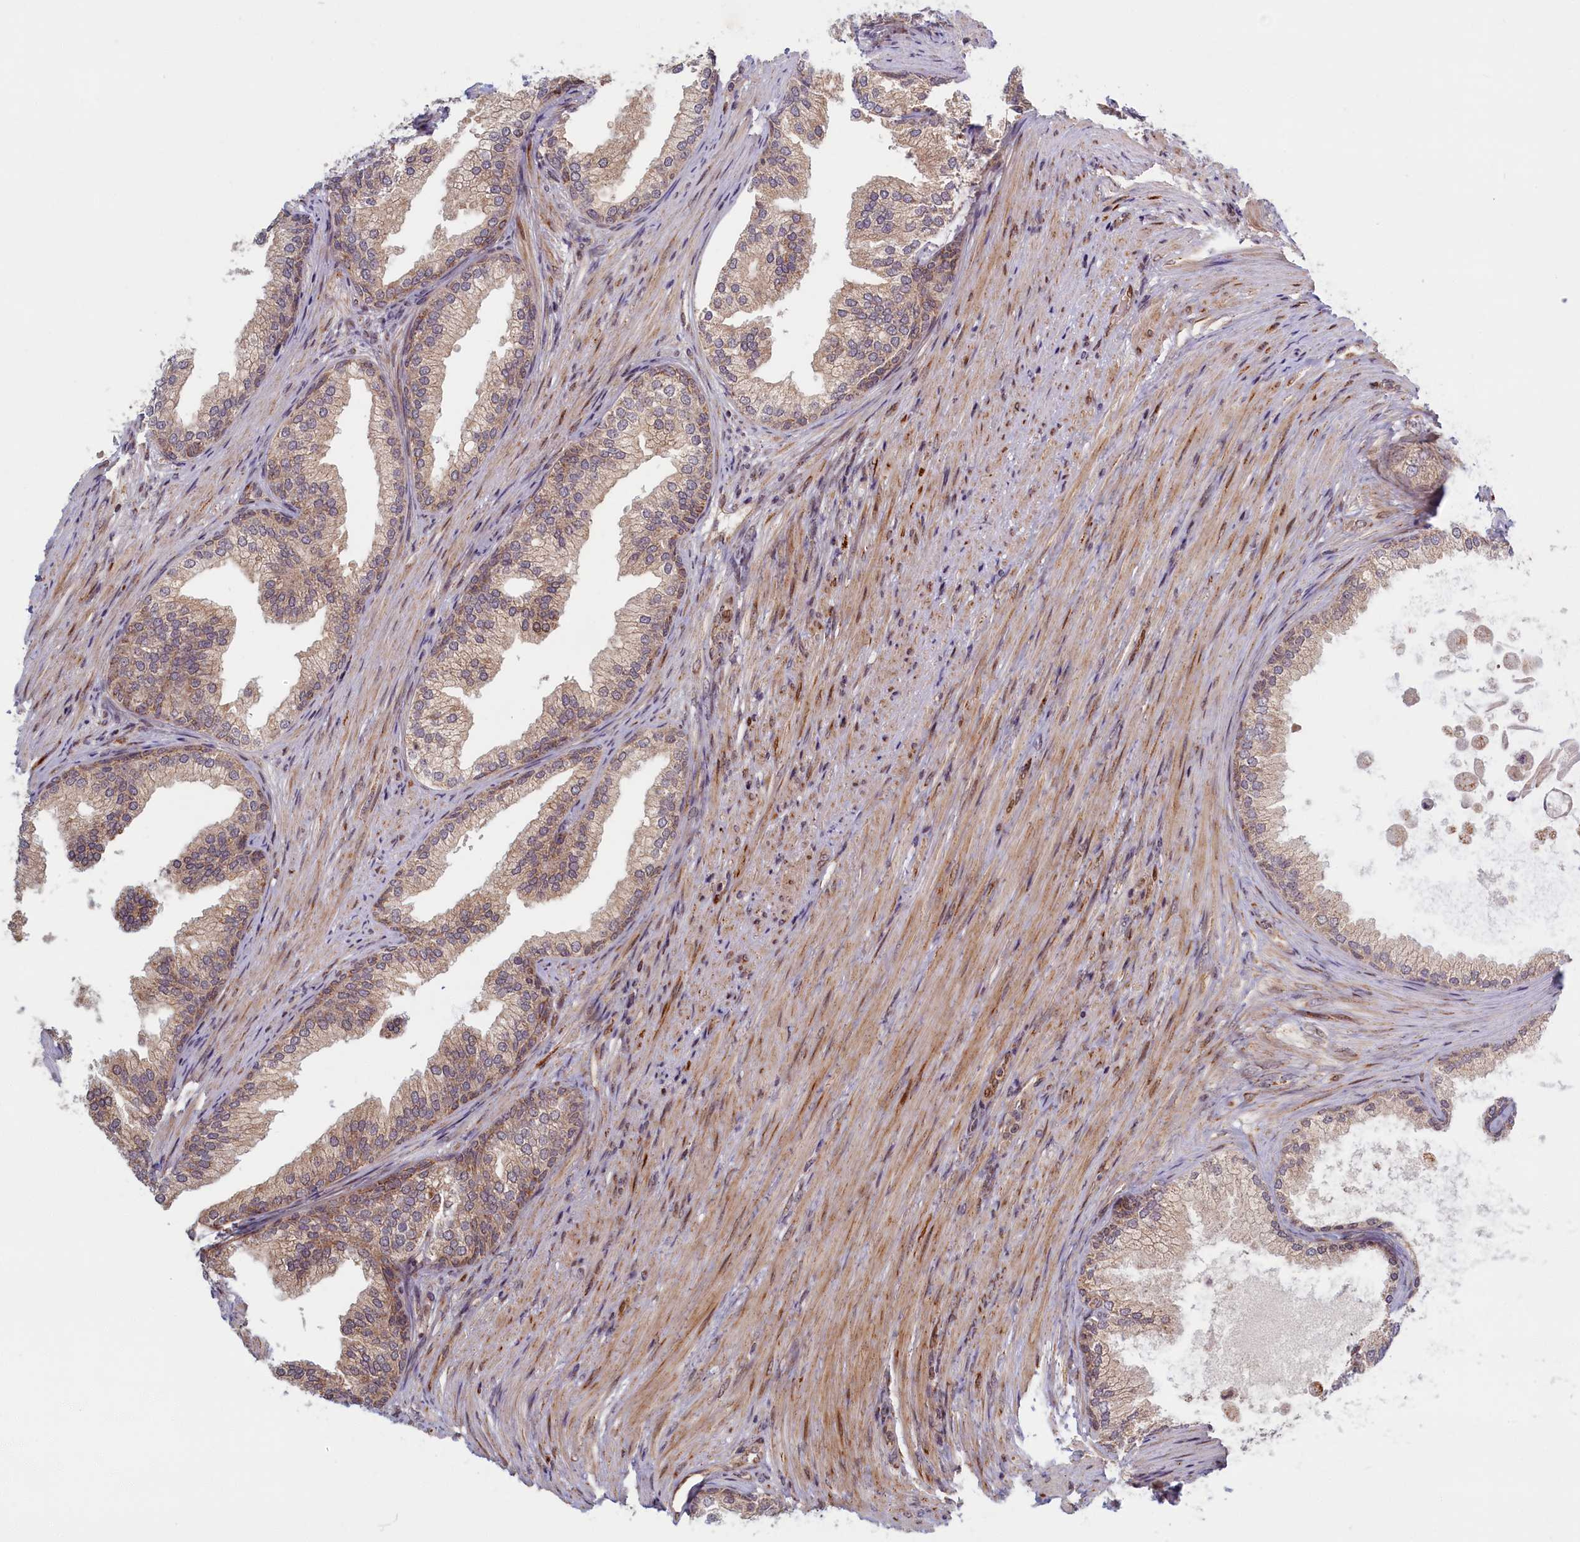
{"staining": {"intensity": "weak", "quantity": ">75%", "location": "cytoplasmic/membranous"}, "tissue": "prostate", "cell_type": "Glandular cells", "image_type": "normal", "snomed": [{"axis": "morphology", "description": "Normal tissue, NOS"}, {"axis": "topography", "description": "Prostate"}], "caption": "Protein staining displays weak cytoplasmic/membranous staining in approximately >75% of glandular cells in benign prostate.", "gene": "PLA2G10", "patient": {"sex": "male", "age": 76}}